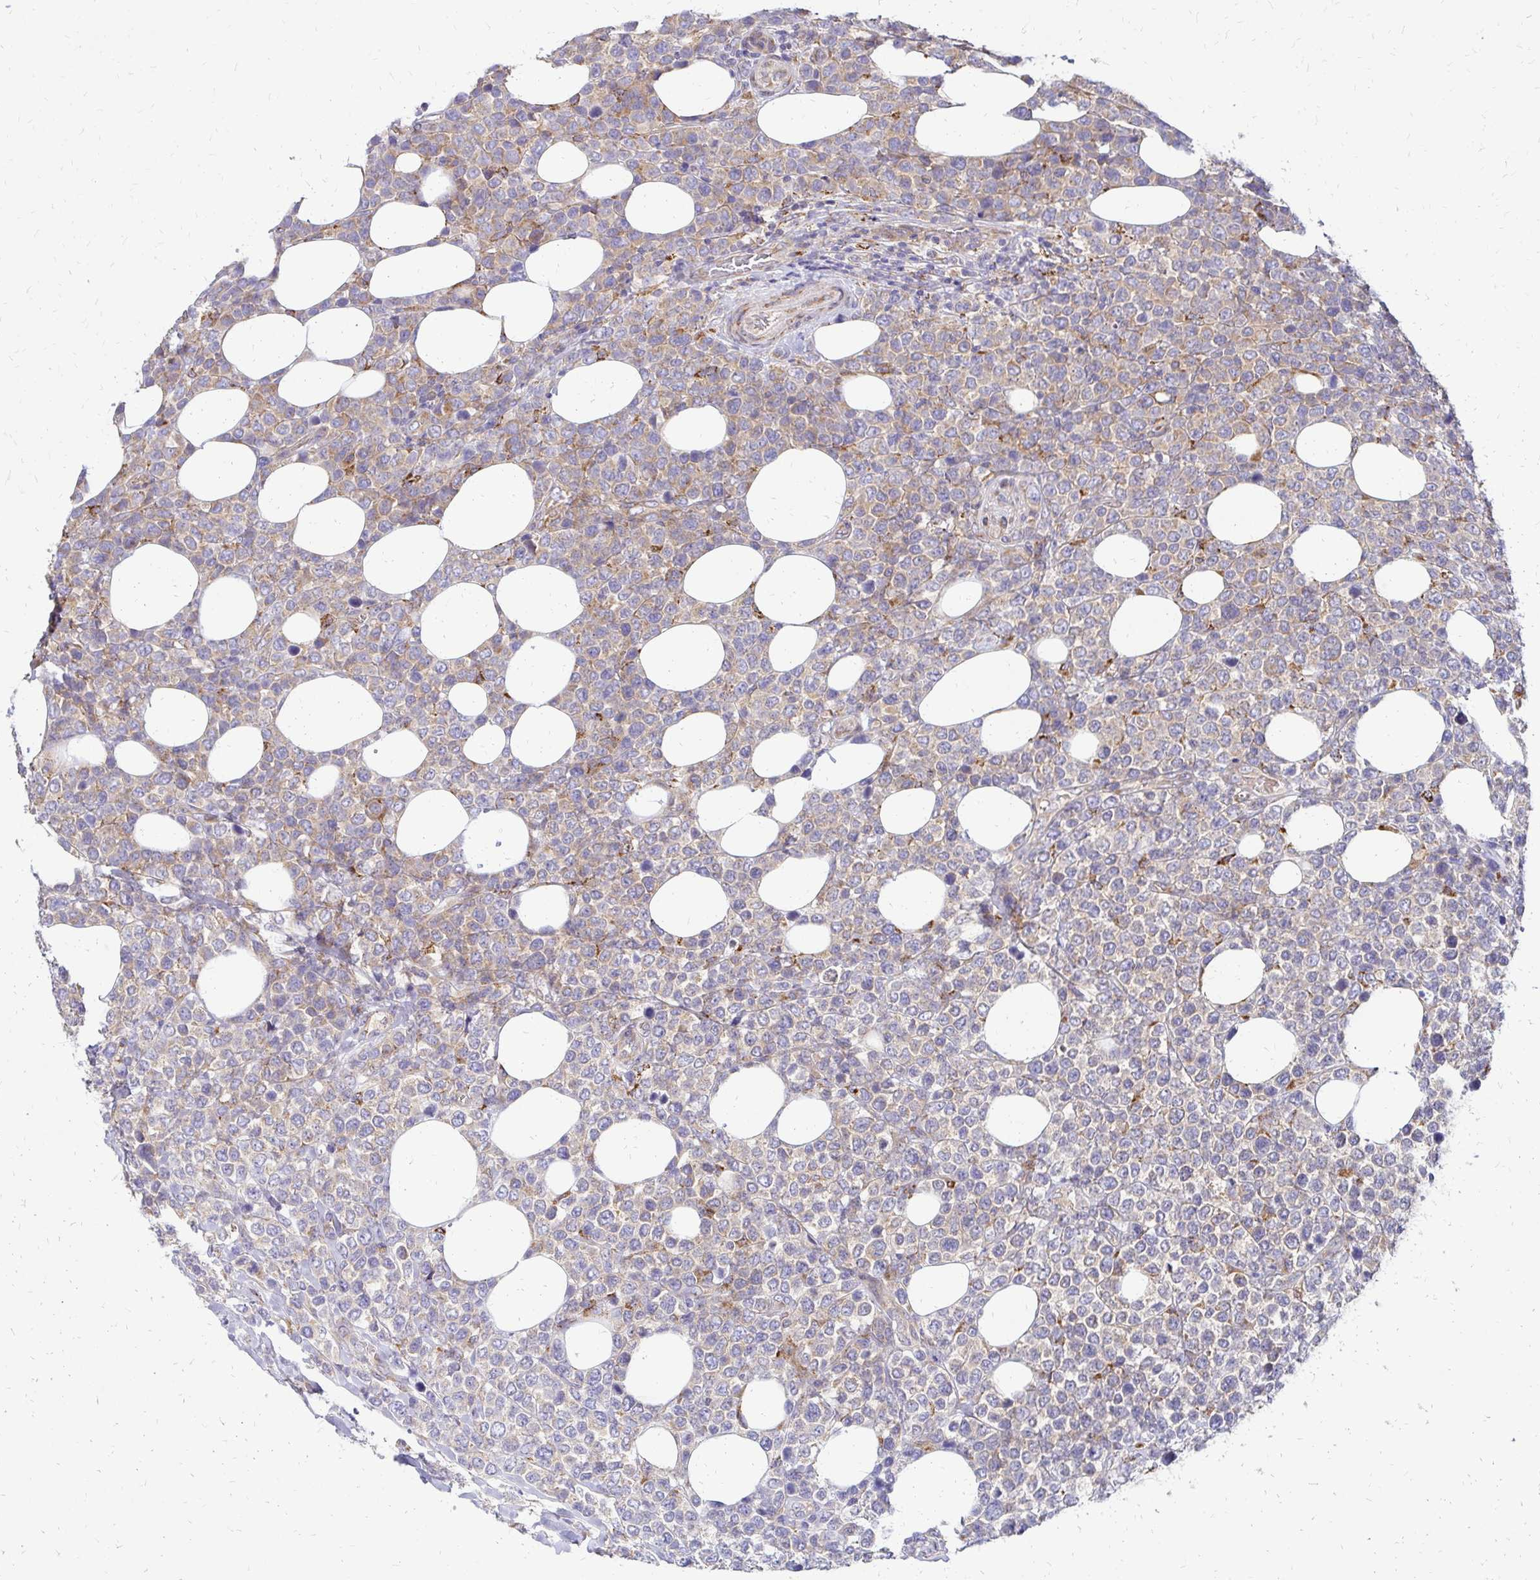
{"staining": {"intensity": "weak", "quantity": "25%-75%", "location": "cytoplasmic/membranous"}, "tissue": "lymphoma", "cell_type": "Tumor cells", "image_type": "cancer", "snomed": [{"axis": "morphology", "description": "Malignant lymphoma, non-Hodgkin's type, High grade"}, {"axis": "topography", "description": "Soft tissue"}], "caption": "High-grade malignant lymphoma, non-Hodgkin's type stained with a protein marker demonstrates weak staining in tumor cells.", "gene": "IDUA", "patient": {"sex": "female", "age": 56}}